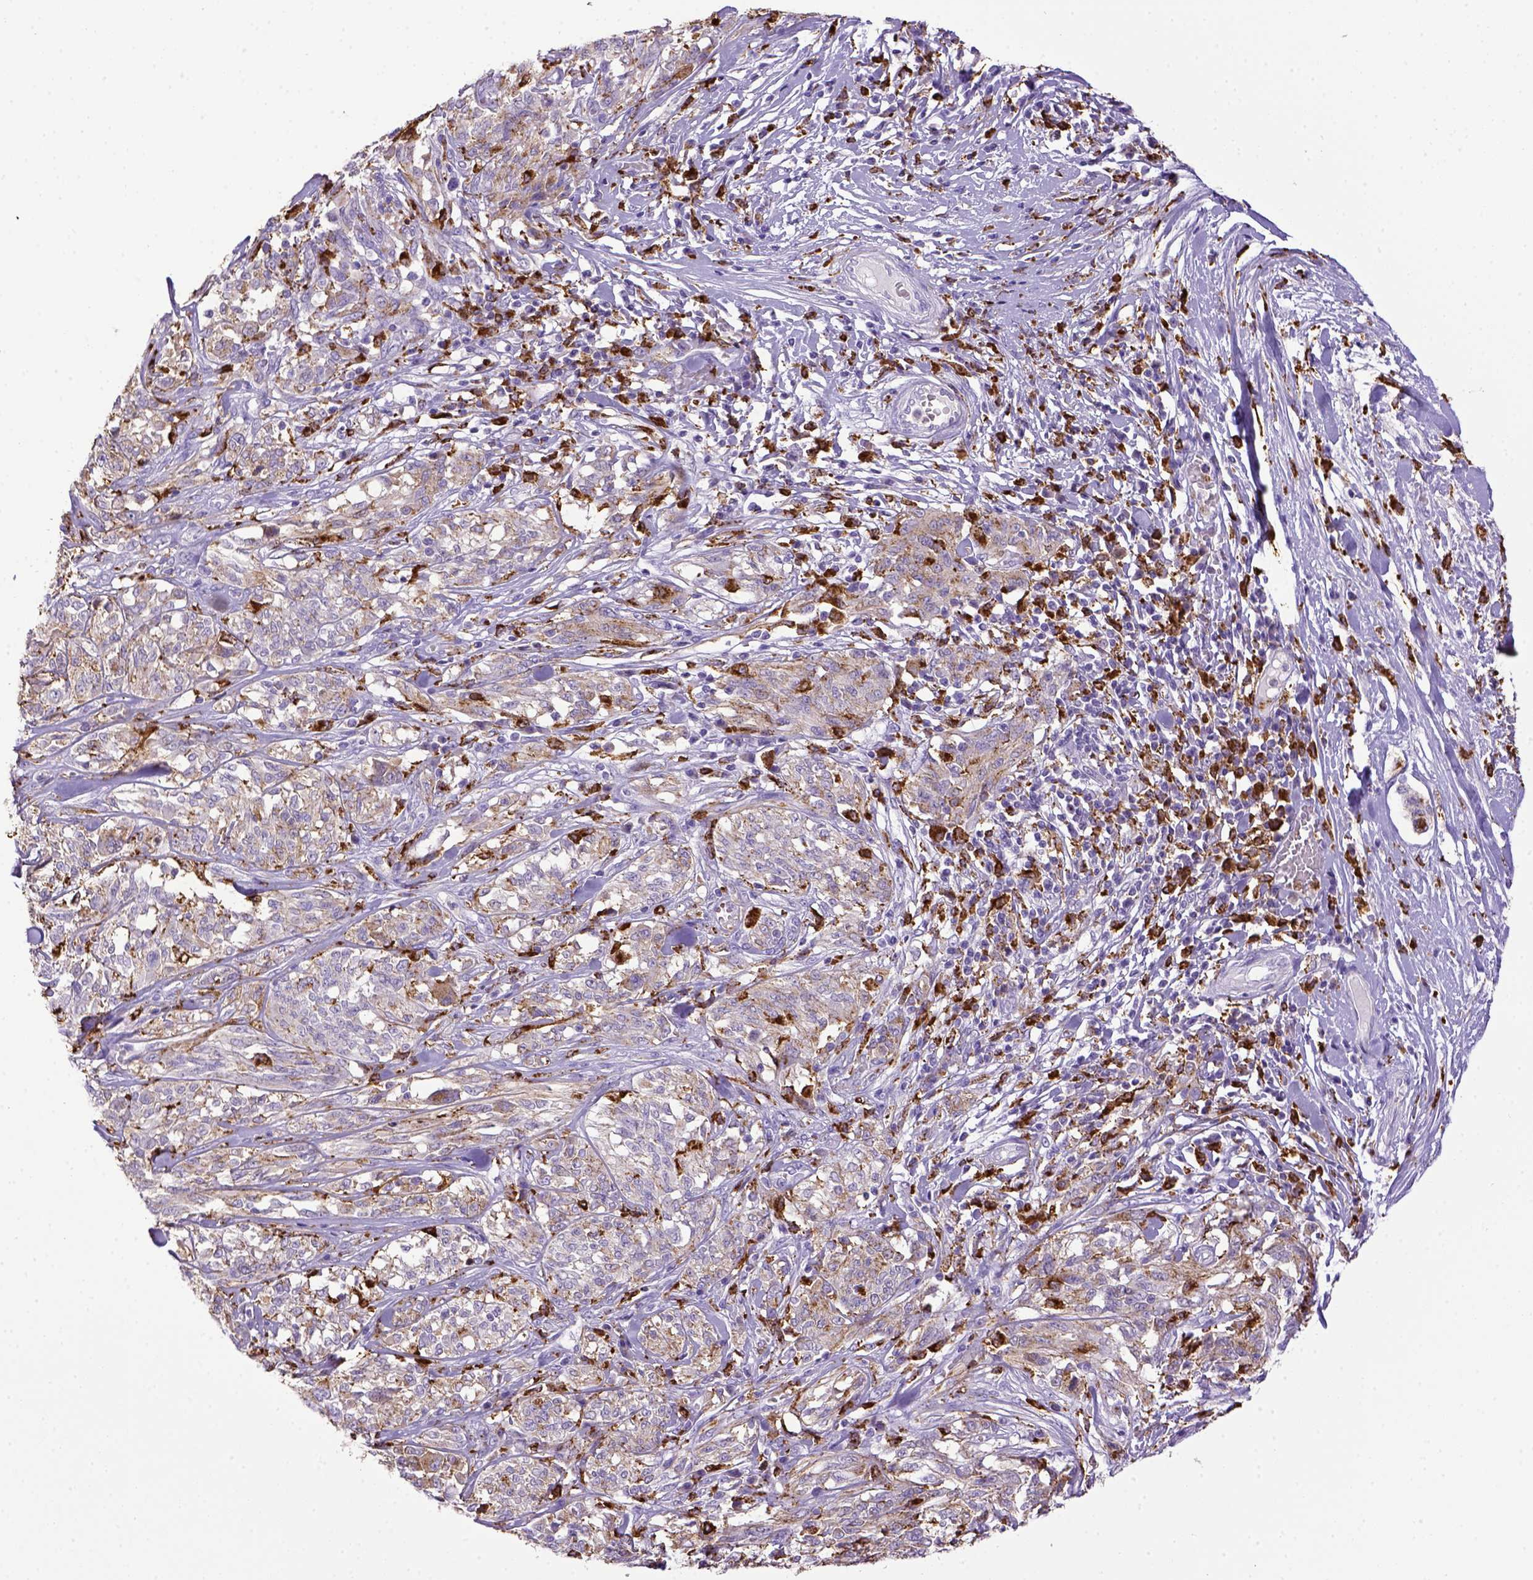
{"staining": {"intensity": "negative", "quantity": "none", "location": "none"}, "tissue": "melanoma", "cell_type": "Tumor cells", "image_type": "cancer", "snomed": [{"axis": "morphology", "description": "Malignant melanoma, NOS"}, {"axis": "topography", "description": "Skin"}], "caption": "The photomicrograph shows no staining of tumor cells in malignant melanoma.", "gene": "CD68", "patient": {"sex": "female", "age": 91}}